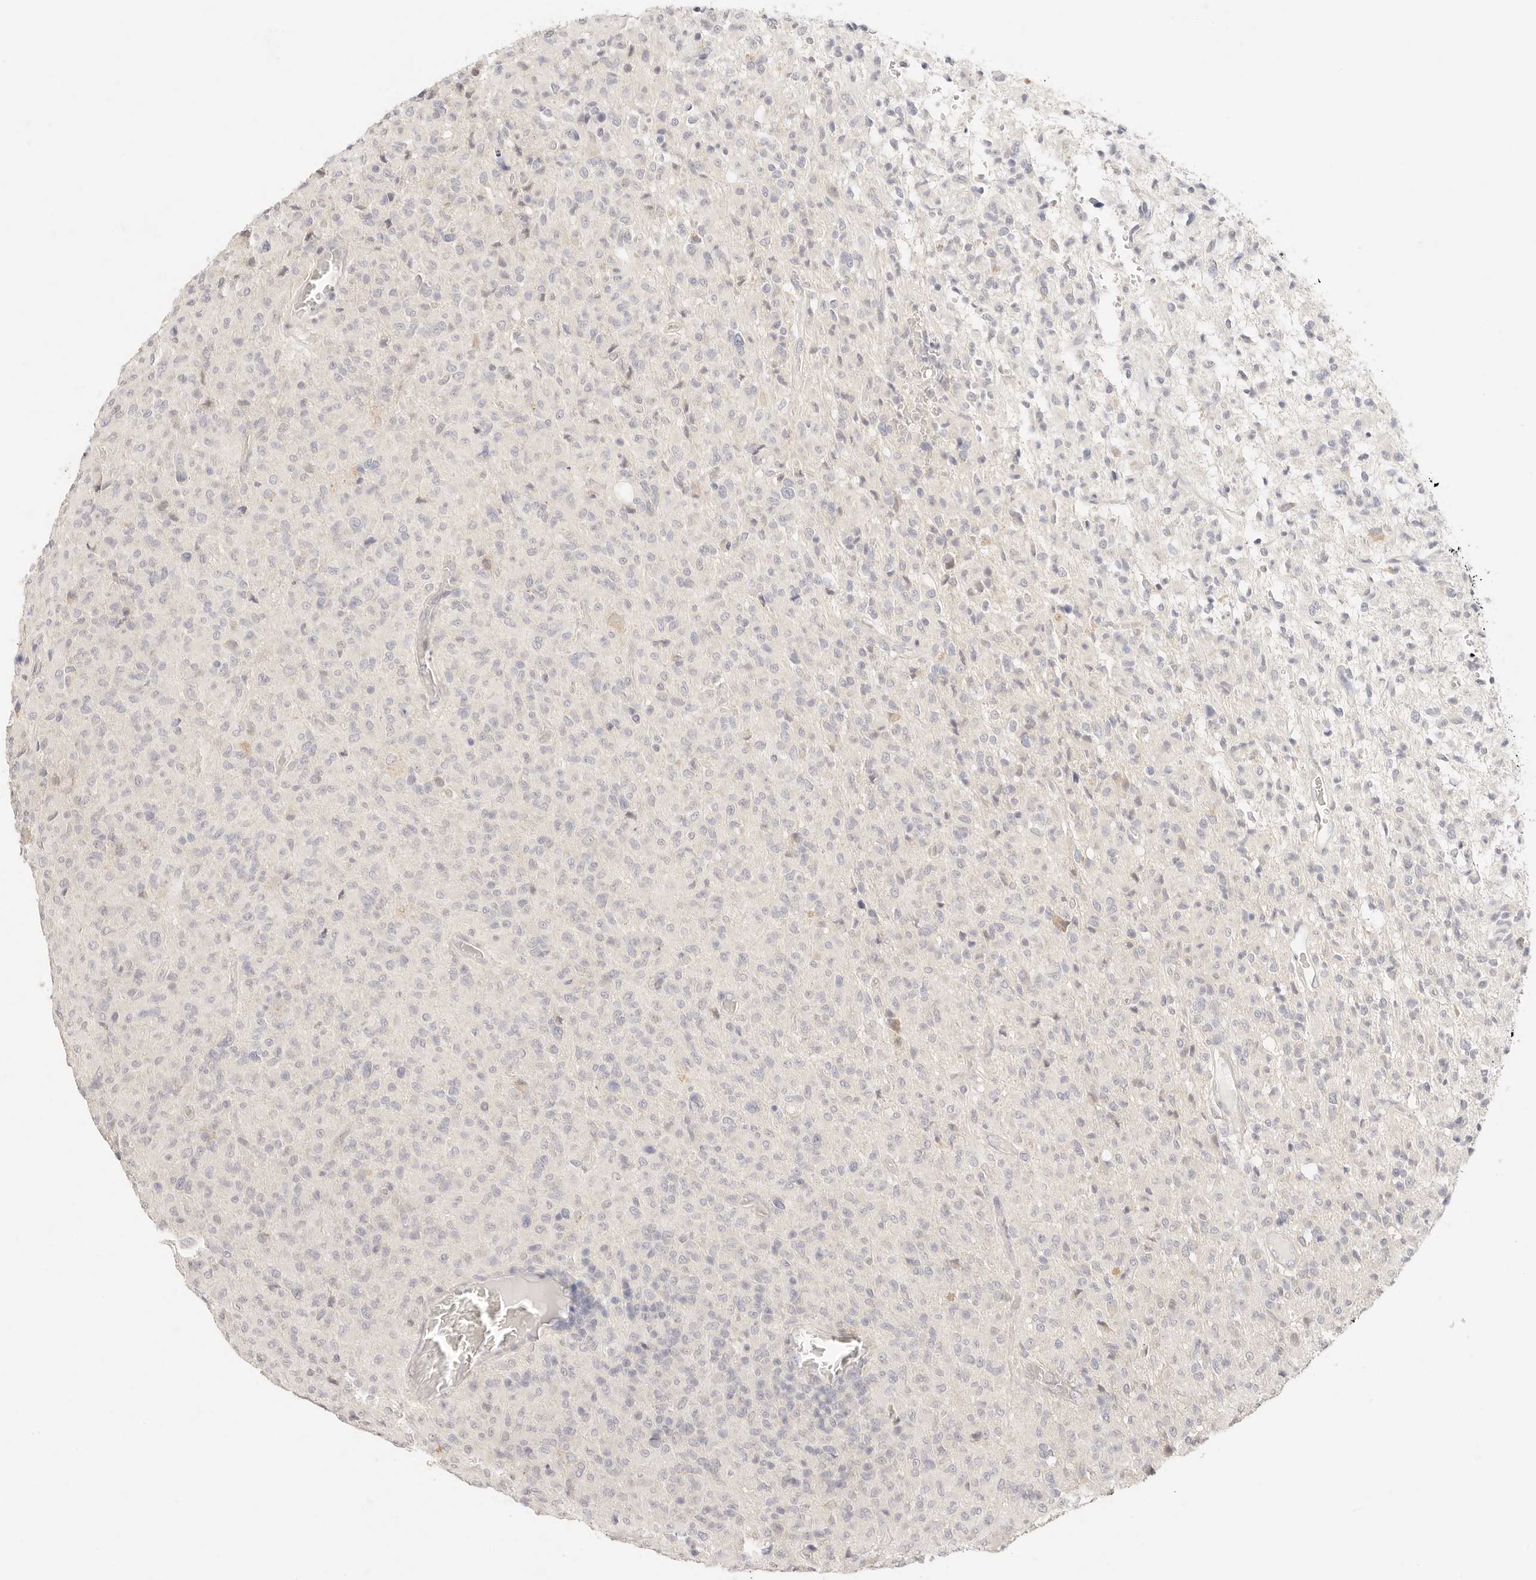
{"staining": {"intensity": "negative", "quantity": "none", "location": "none"}, "tissue": "glioma", "cell_type": "Tumor cells", "image_type": "cancer", "snomed": [{"axis": "morphology", "description": "Glioma, malignant, High grade"}, {"axis": "topography", "description": "Brain"}], "caption": "An immunohistochemistry (IHC) photomicrograph of malignant glioma (high-grade) is shown. There is no staining in tumor cells of malignant glioma (high-grade).", "gene": "GPR156", "patient": {"sex": "female", "age": 57}}